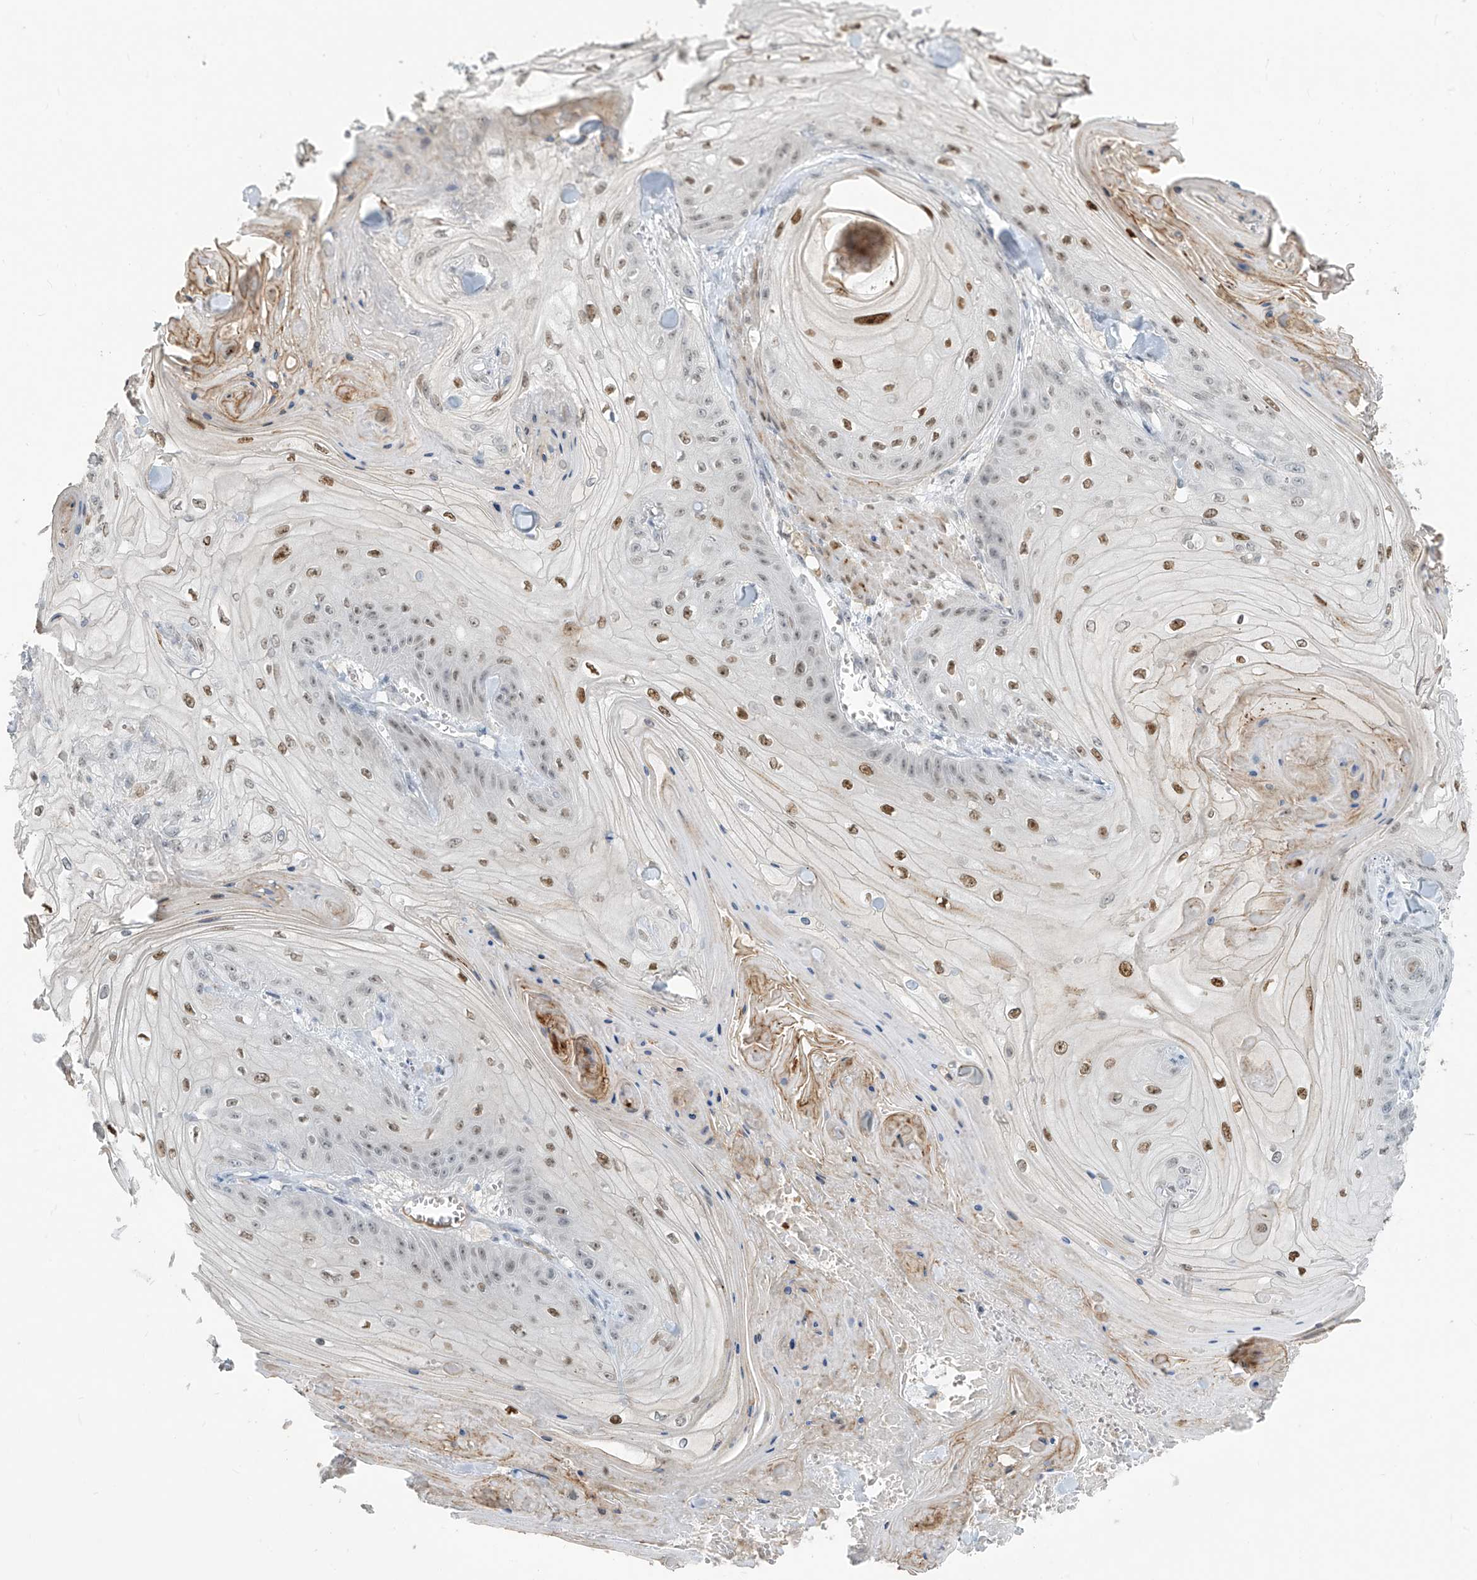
{"staining": {"intensity": "moderate", "quantity": "25%-75%", "location": "nuclear"}, "tissue": "skin cancer", "cell_type": "Tumor cells", "image_type": "cancer", "snomed": [{"axis": "morphology", "description": "Squamous cell carcinoma, NOS"}, {"axis": "topography", "description": "Skin"}], "caption": "Skin squamous cell carcinoma stained for a protein (brown) demonstrates moderate nuclear positive expression in about 25%-75% of tumor cells.", "gene": "METAP1D", "patient": {"sex": "male", "age": 74}}